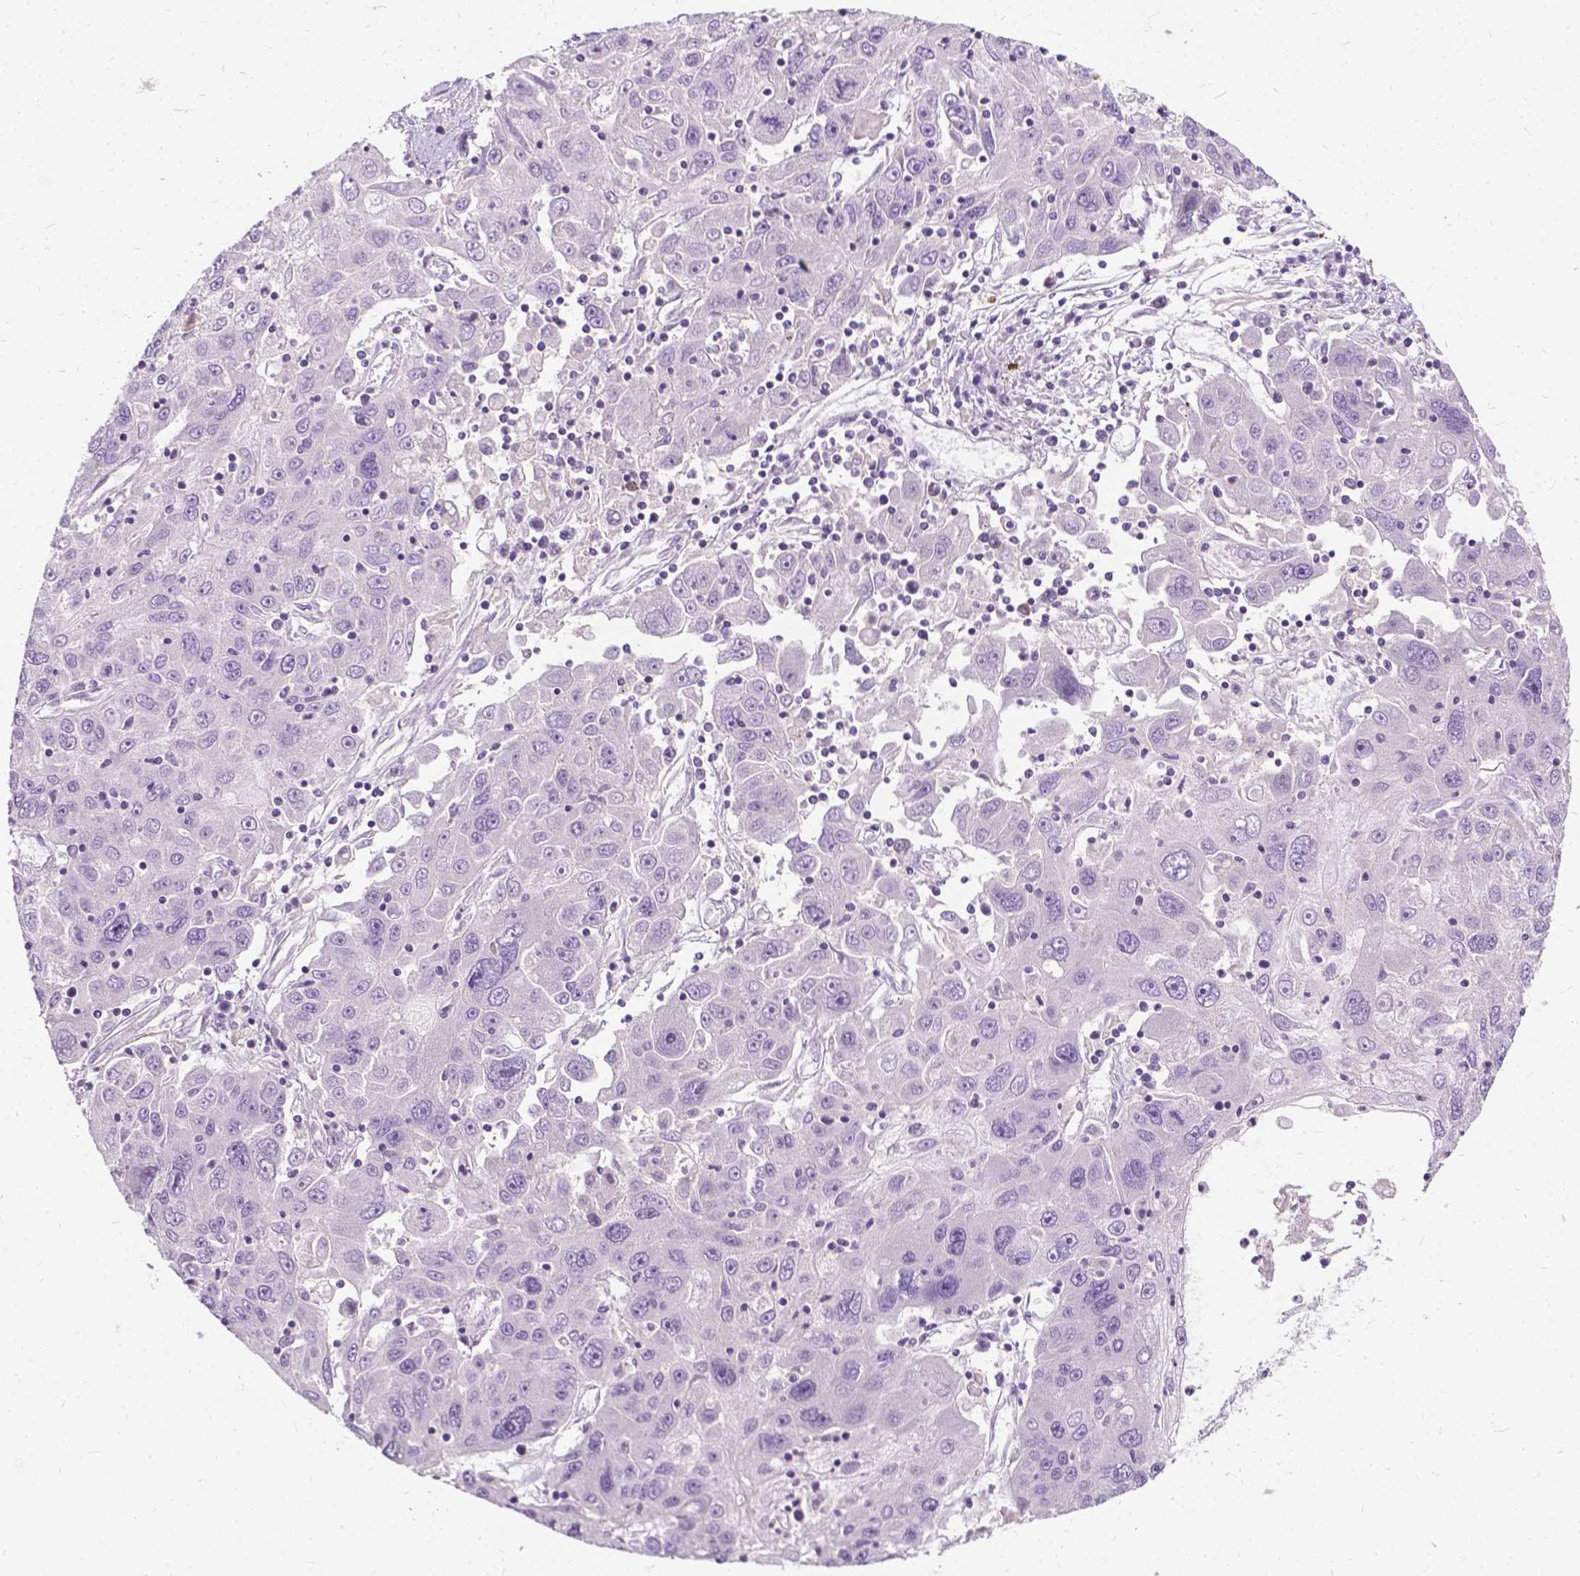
{"staining": {"intensity": "negative", "quantity": "none", "location": "none"}, "tissue": "stomach cancer", "cell_type": "Tumor cells", "image_type": "cancer", "snomed": [{"axis": "morphology", "description": "Adenocarcinoma, NOS"}, {"axis": "topography", "description": "Stomach"}], "caption": "Immunohistochemistry photomicrograph of neoplastic tissue: human stomach cancer (adenocarcinoma) stained with DAB (3,3'-diaminobenzidine) reveals no significant protein staining in tumor cells. (Immunohistochemistry, brightfield microscopy, high magnification).", "gene": "JAK3", "patient": {"sex": "male", "age": 56}}